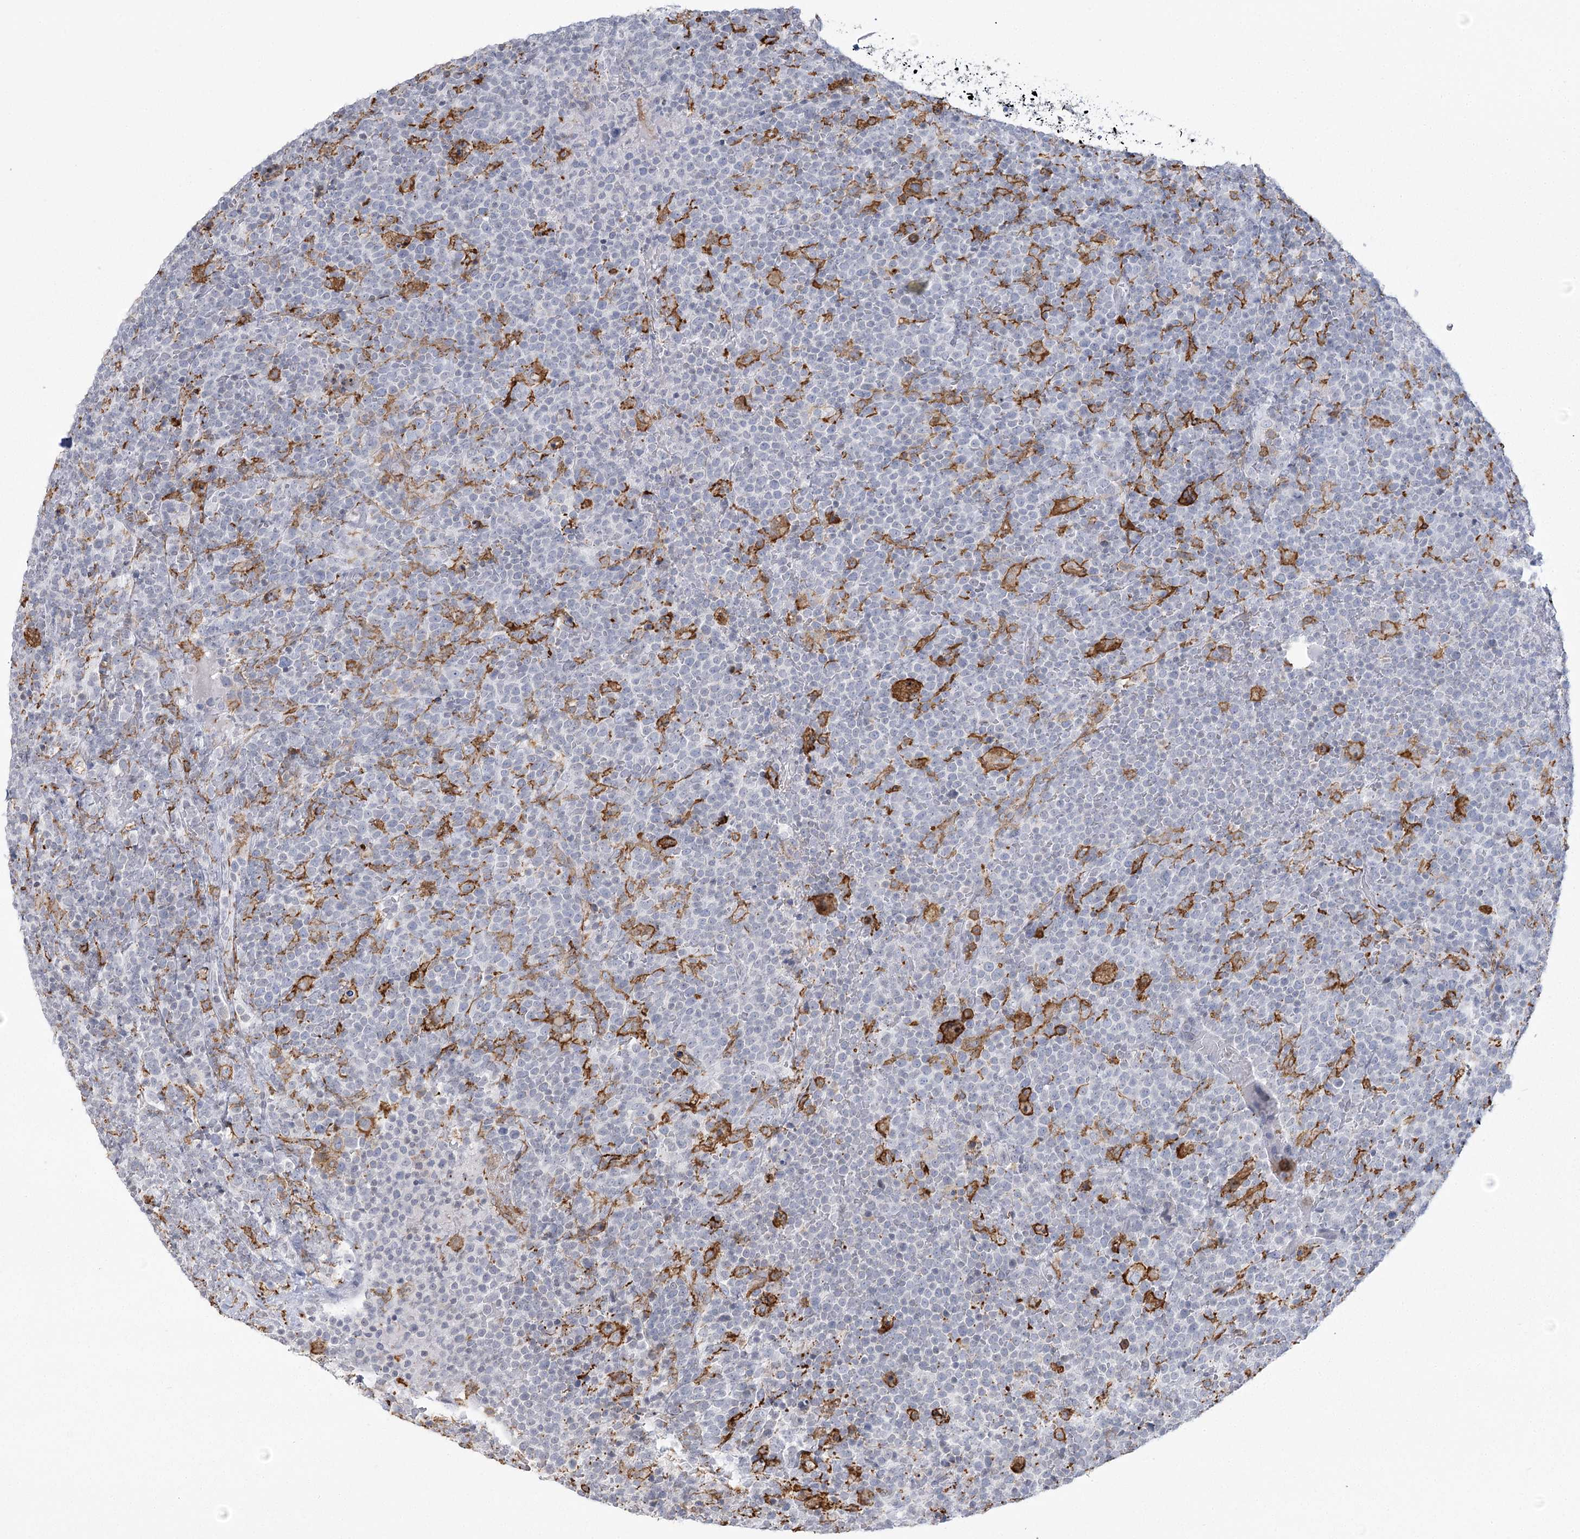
{"staining": {"intensity": "negative", "quantity": "none", "location": "none"}, "tissue": "lymphoma", "cell_type": "Tumor cells", "image_type": "cancer", "snomed": [{"axis": "morphology", "description": "Malignant lymphoma, non-Hodgkin's type, High grade"}, {"axis": "topography", "description": "Lymph node"}], "caption": "A high-resolution image shows IHC staining of lymphoma, which reveals no significant expression in tumor cells. (DAB IHC, high magnification).", "gene": "C11orf1", "patient": {"sex": "male", "age": 61}}